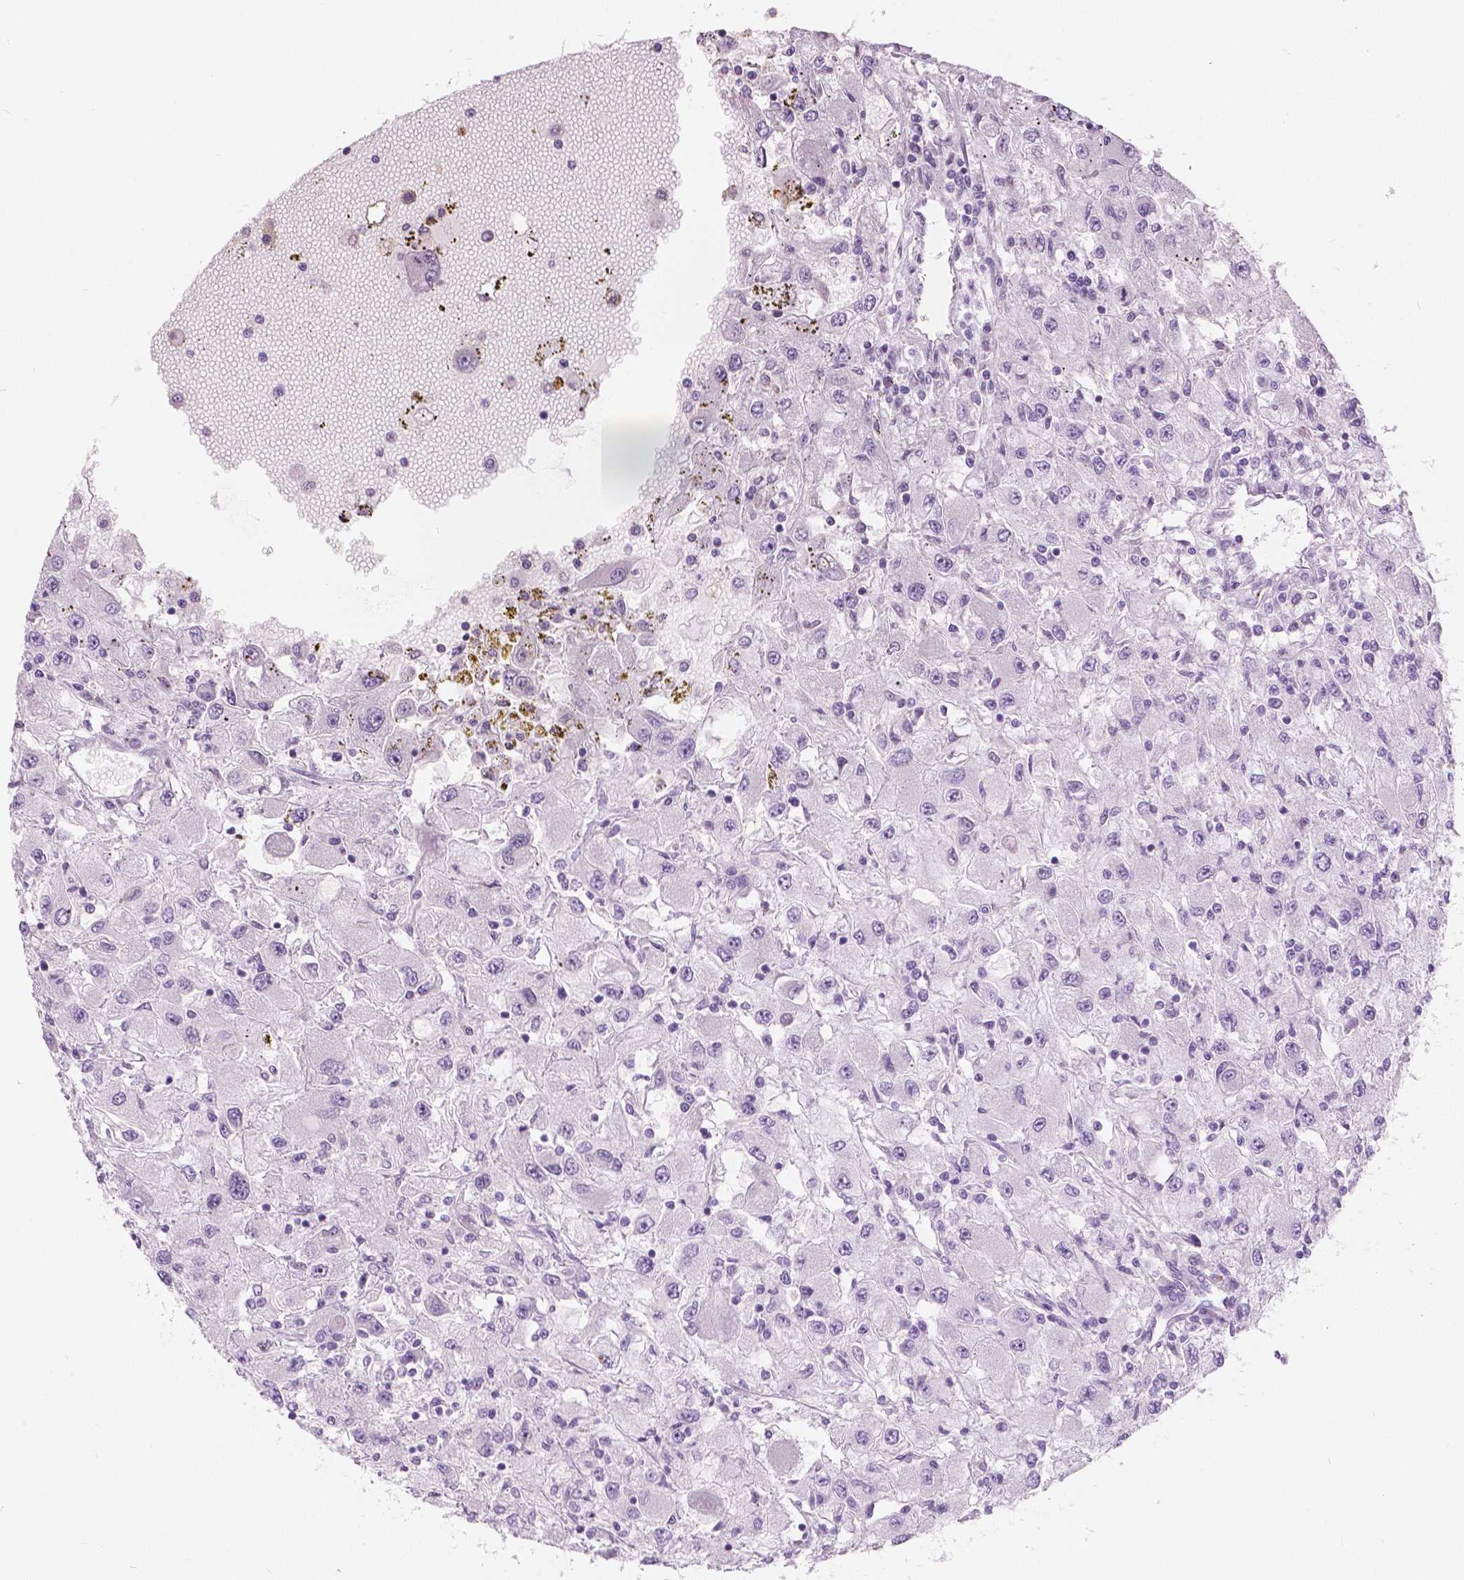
{"staining": {"intensity": "negative", "quantity": "none", "location": "none"}, "tissue": "renal cancer", "cell_type": "Tumor cells", "image_type": "cancer", "snomed": [{"axis": "morphology", "description": "Adenocarcinoma, NOS"}, {"axis": "topography", "description": "Kidney"}], "caption": "Immunohistochemistry of human renal cancer displays no expression in tumor cells.", "gene": "CXCR2", "patient": {"sex": "female", "age": 67}}